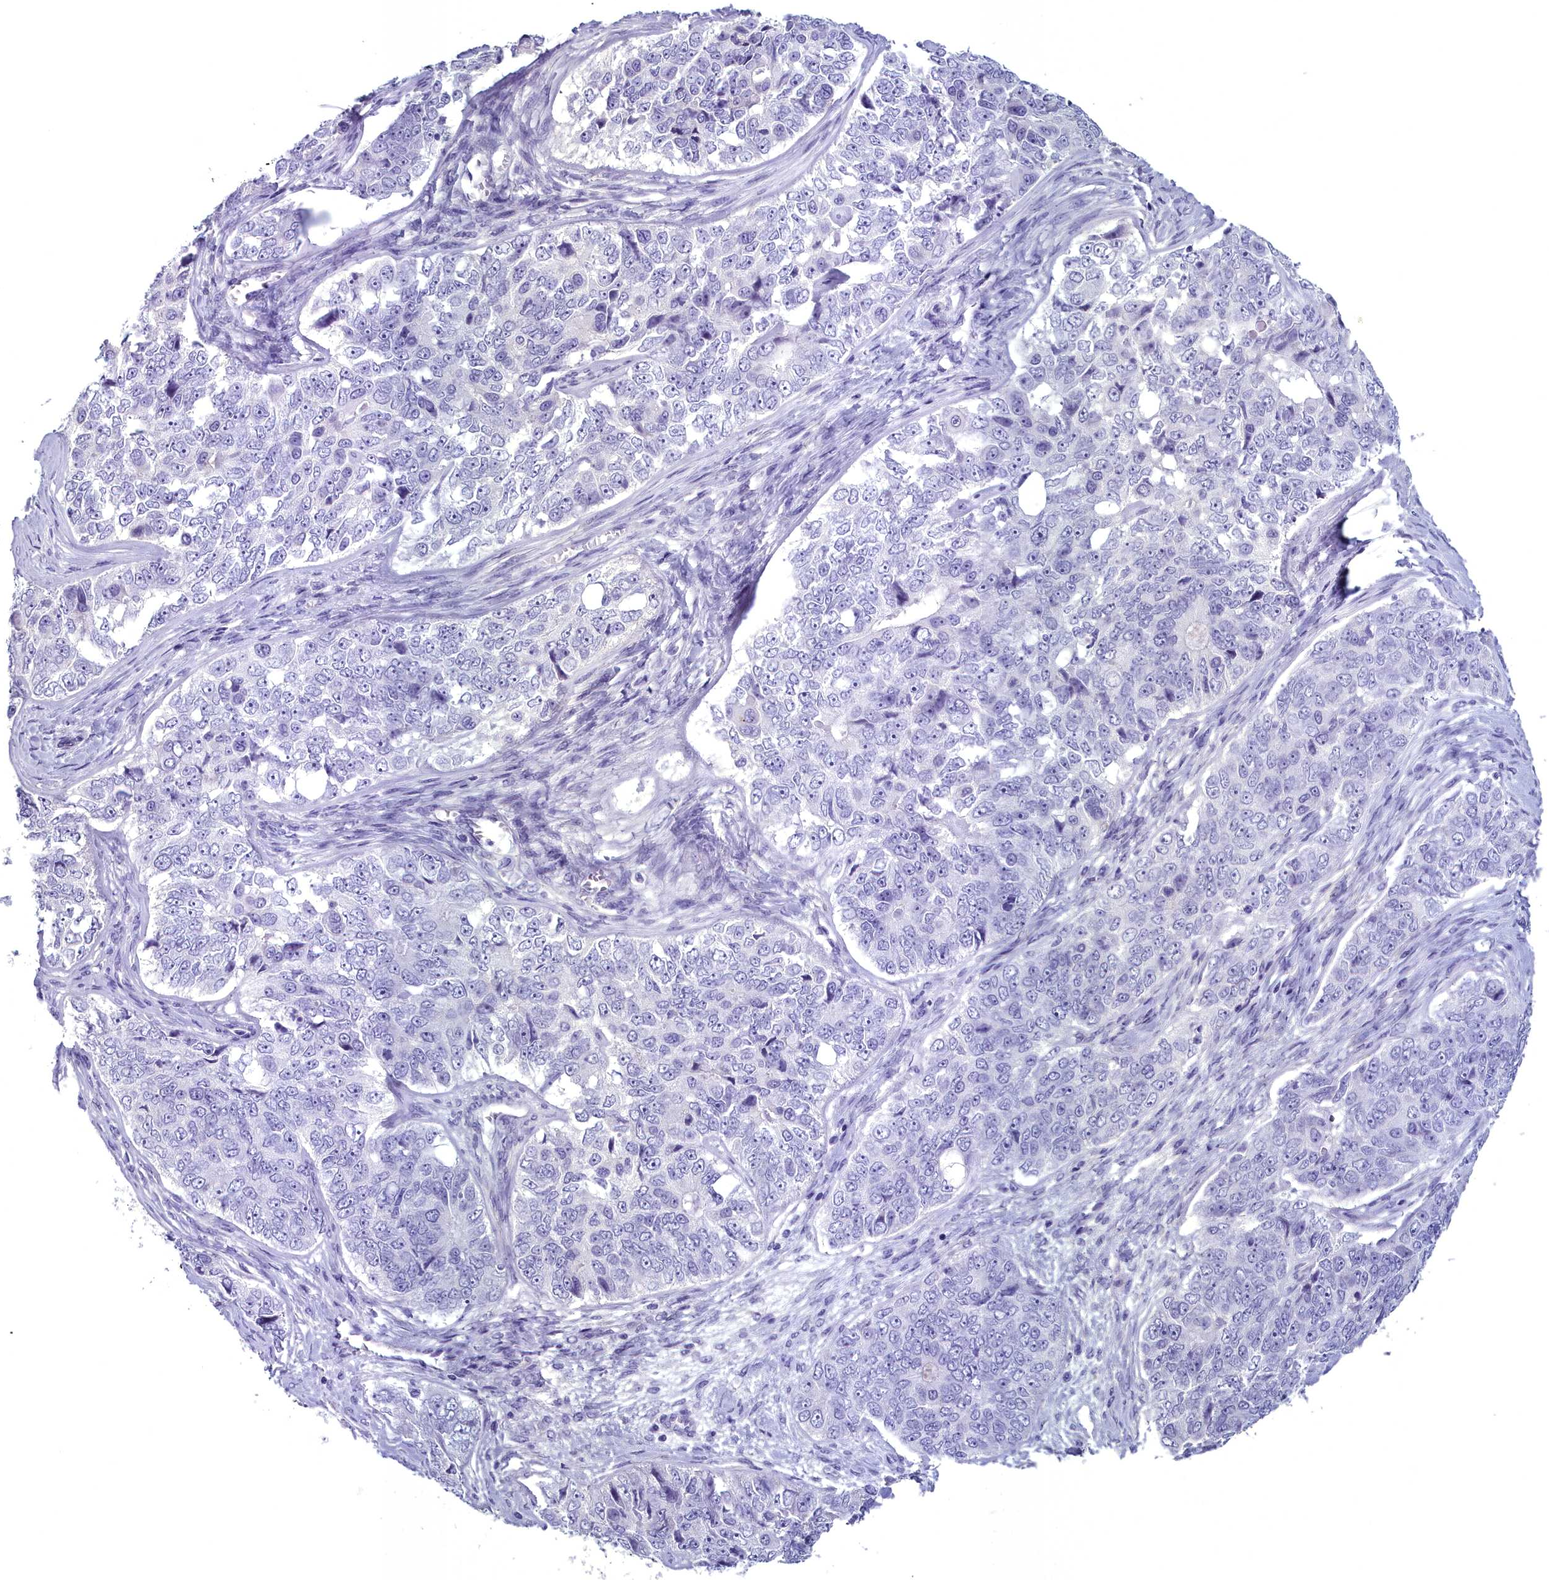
{"staining": {"intensity": "negative", "quantity": "none", "location": "none"}, "tissue": "ovarian cancer", "cell_type": "Tumor cells", "image_type": "cancer", "snomed": [{"axis": "morphology", "description": "Carcinoma, endometroid"}, {"axis": "topography", "description": "Ovary"}], "caption": "Human endometroid carcinoma (ovarian) stained for a protein using immunohistochemistry demonstrates no expression in tumor cells.", "gene": "MAP6", "patient": {"sex": "female", "age": 51}}